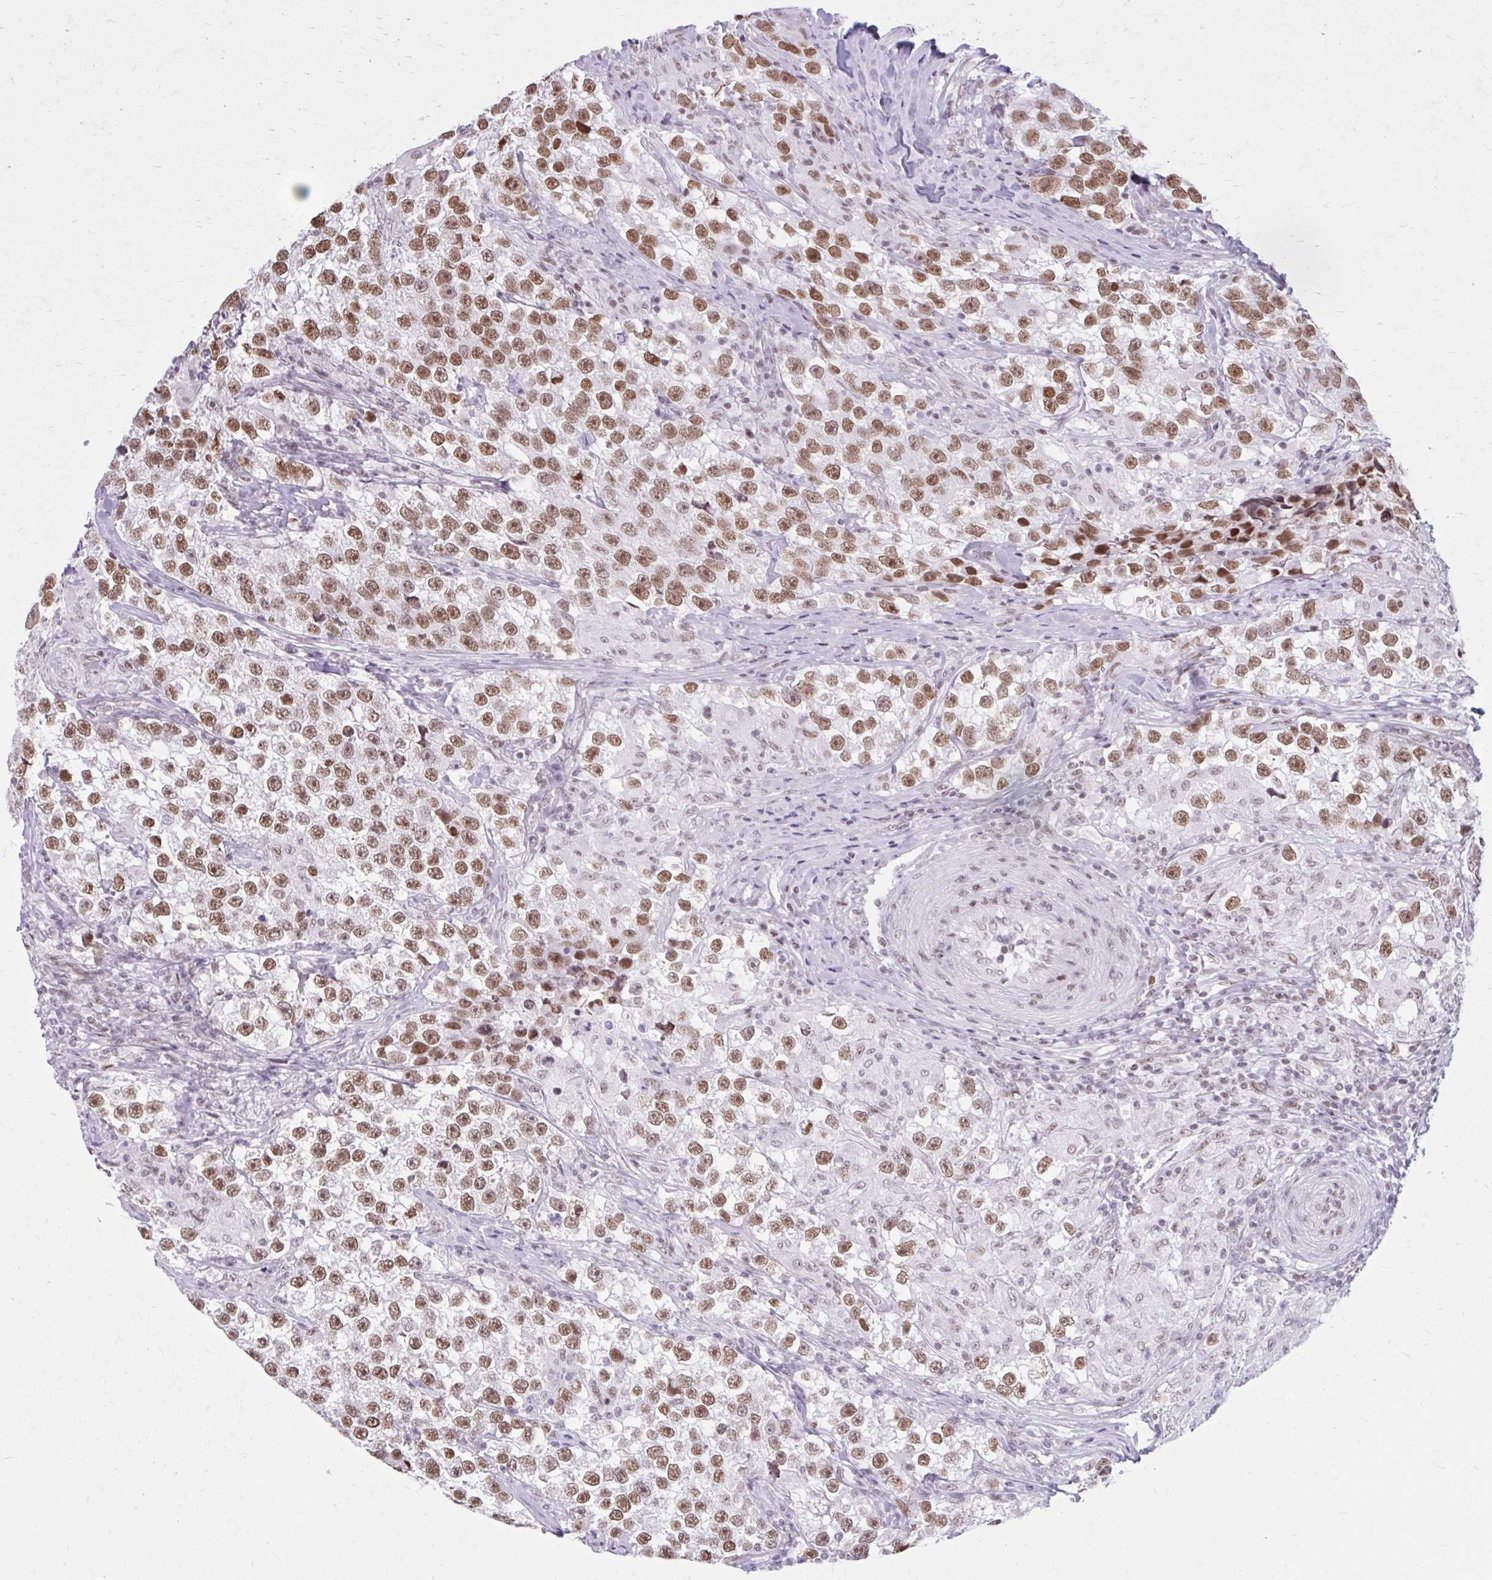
{"staining": {"intensity": "moderate", "quantity": ">75%", "location": "nuclear"}, "tissue": "testis cancer", "cell_type": "Tumor cells", "image_type": "cancer", "snomed": [{"axis": "morphology", "description": "Seminoma, NOS"}, {"axis": "topography", "description": "Testis"}], "caption": "About >75% of tumor cells in human testis cancer display moderate nuclear protein staining as visualized by brown immunohistochemical staining.", "gene": "PABIR1", "patient": {"sex": "male", "age": 46}}